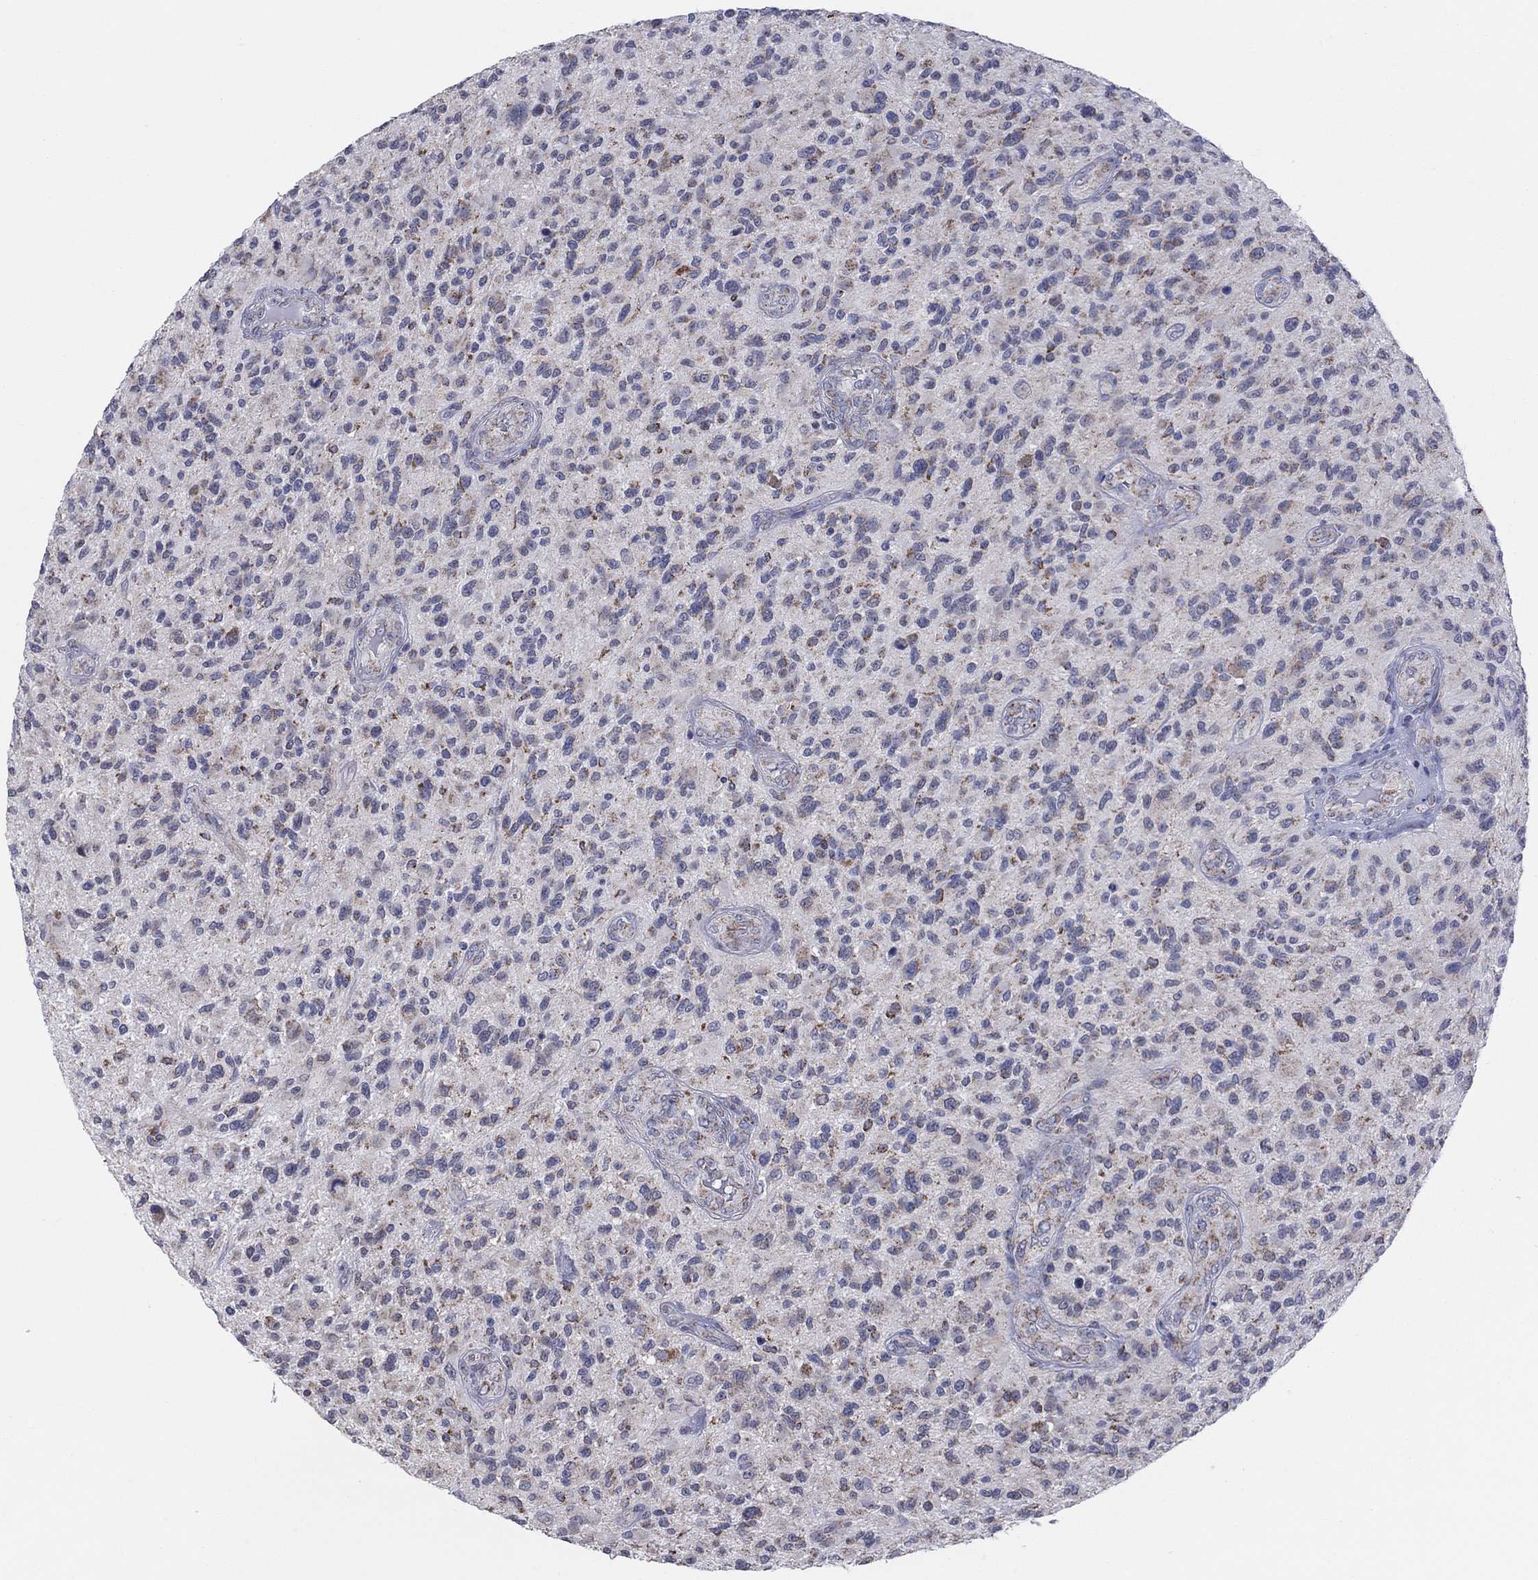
{"staining": {"intensity": "strong", "quantity": "<25%", "location": "cytoplasmic/membranous"}, "tissue": "glioma", "cell_type": "Tumor cells", "image_type": "cancer", "snomed": [{"axis": "morphology", "description": "Glioma, malignant, High grade"}, {"axis": "topography", "description": "Brain"}], "caption": "A brown stain shows strong cytoplasmic/membranous expression of a protein in malignant glioma (high-grade) tumor cells.", "gene": "KISS1R", "patient": {"sex": "male", "age": 47}}